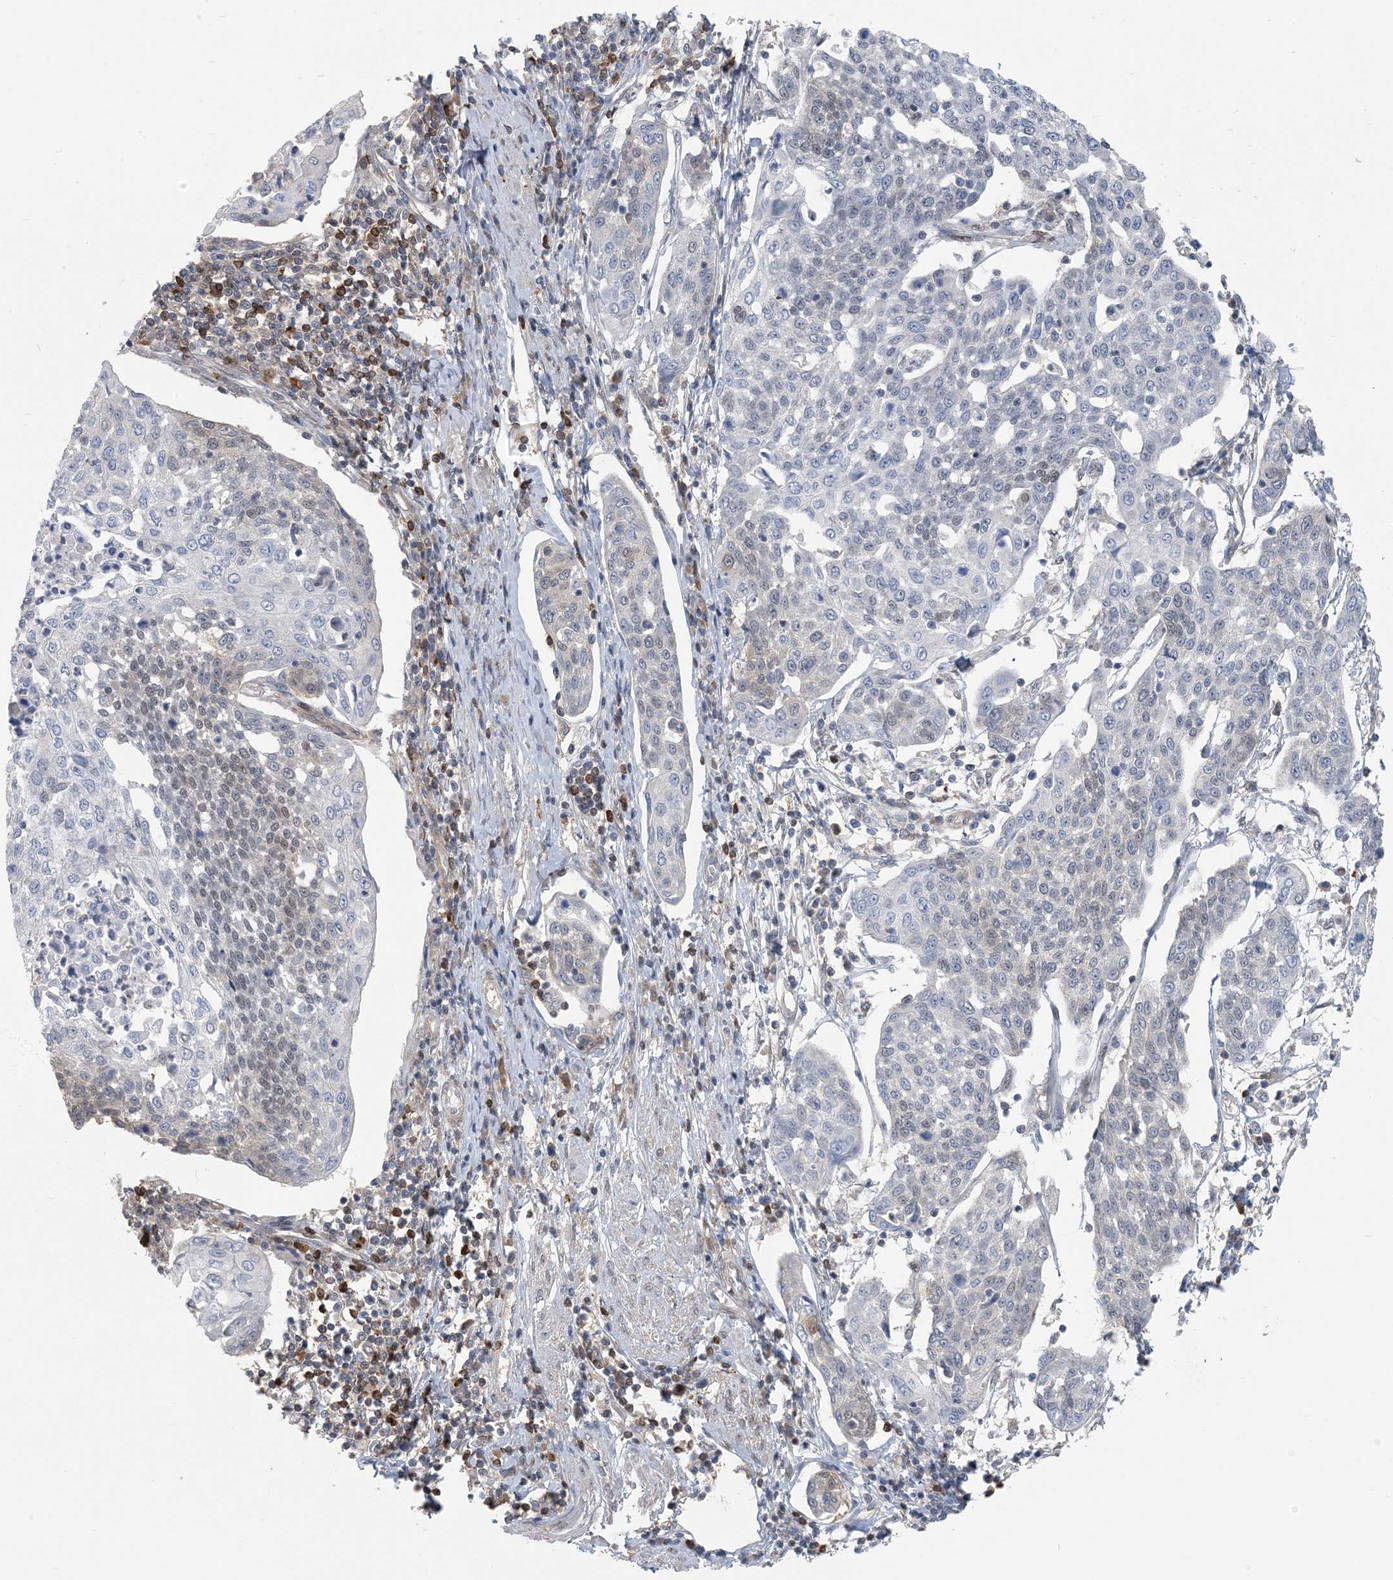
{"staining": {"intensity": "negative", "quantity": "none", "location": "none"}, "tissue": "cervical cancer", "cell_type": "Tumor cells", "image_type": "cancer", "snomed": [{"axis": "morphology", "description": "Squamous cell carcinoma, NOS"}, {"axis": "topography", "description": "Cervix"}], "caption": "DAB immunohistochemical staining of human cervical cancer reveals no significant positivity in tumor cells.", "gene": "ZC3H12A", "patient": {"sex": "female", "age": 34}}